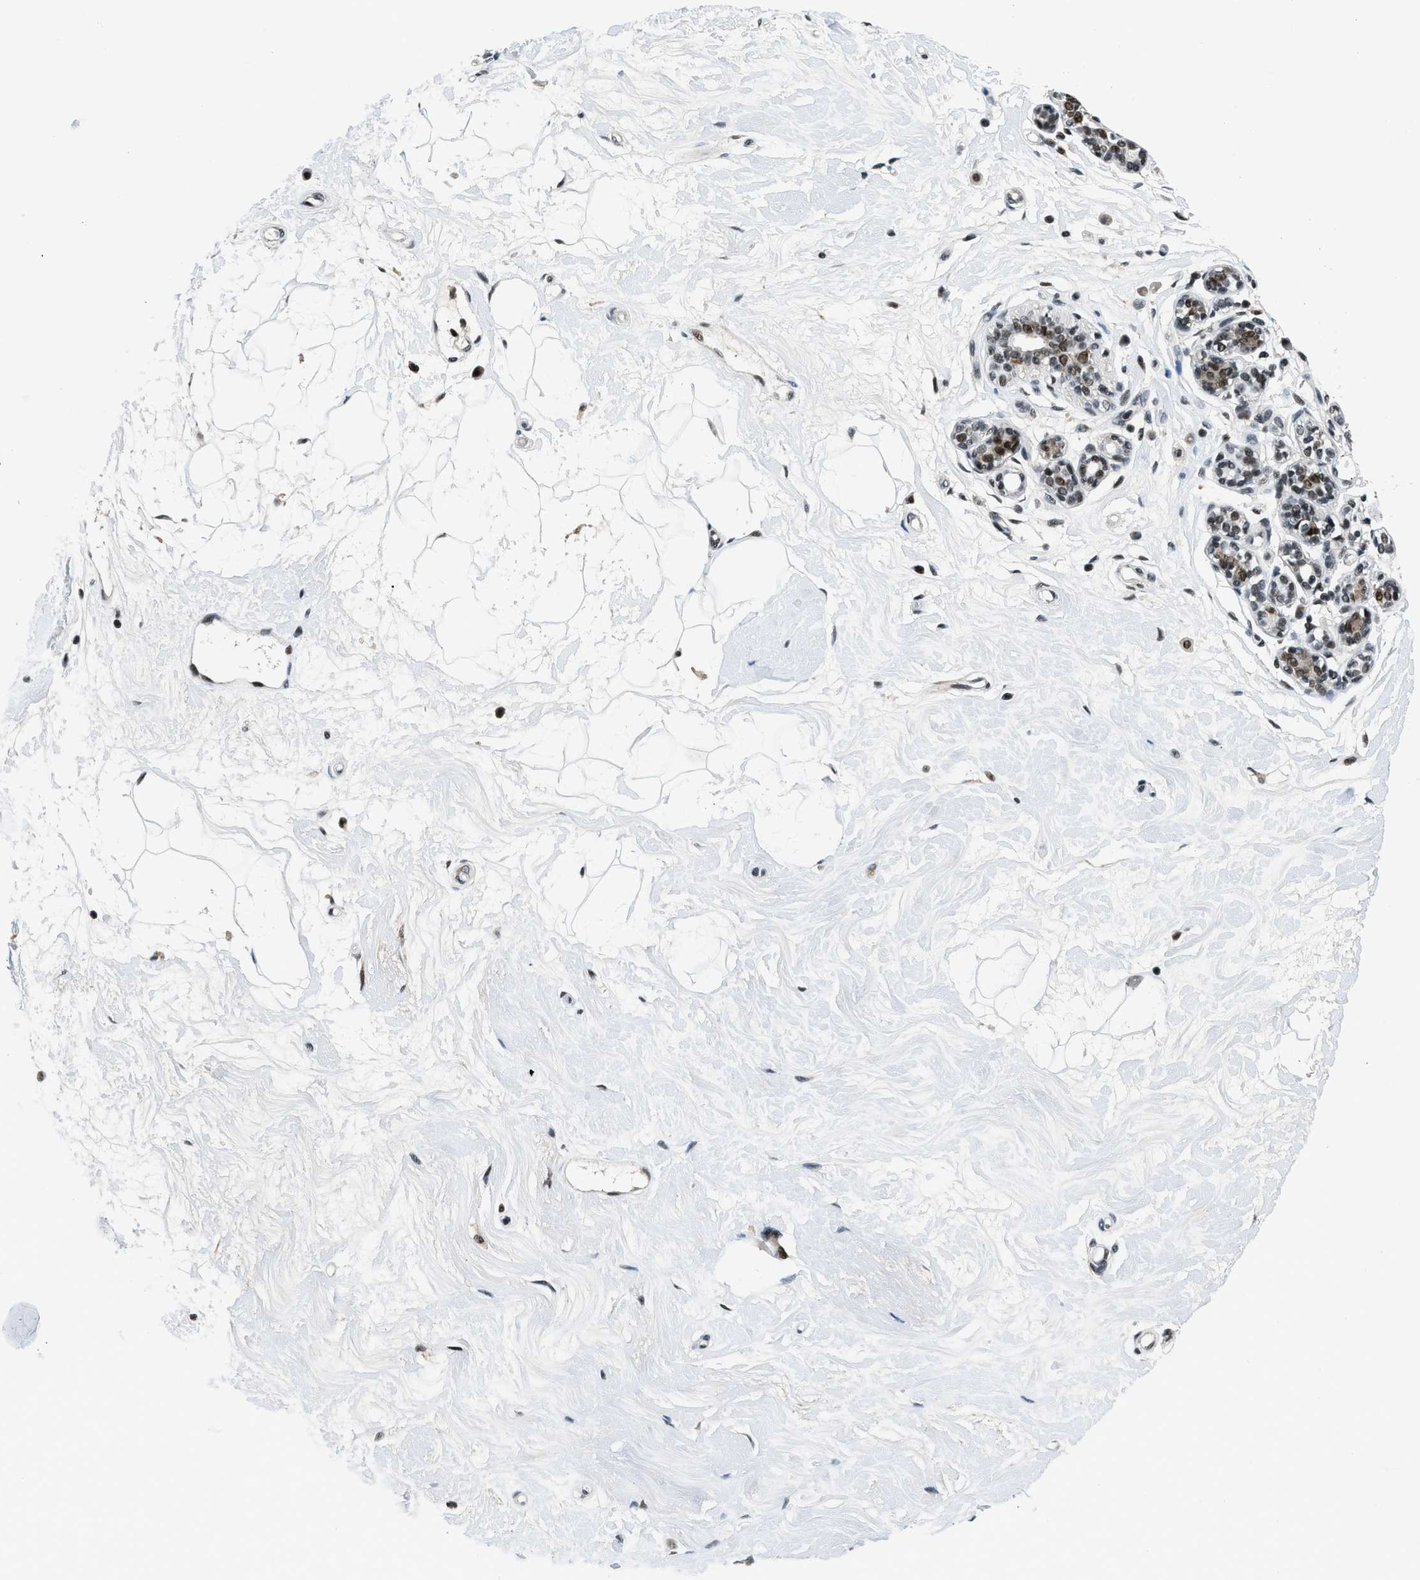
{"staining": {"intensity": "strong", "quantity": ">75%", "location": "nuclear"}, "tissue": "breast", "cell_type": "Adipocytes", "image_type": "normal", "snomed": [{"axis": "morphology", "description": "Normal tissue, NOS"}, {"axis": "morphology", "description": "Lobular carcinoma"}, {"axis": "topography", "description": "Breast"}], "caption": "Immunohistochemical staining of unremarkable human breast exhibits >75% levels of strong nuclear protein positivity in about >75% of adipocytes.", "gene": "KDM3B", "patient": {"sex": "female", "age": 59}}